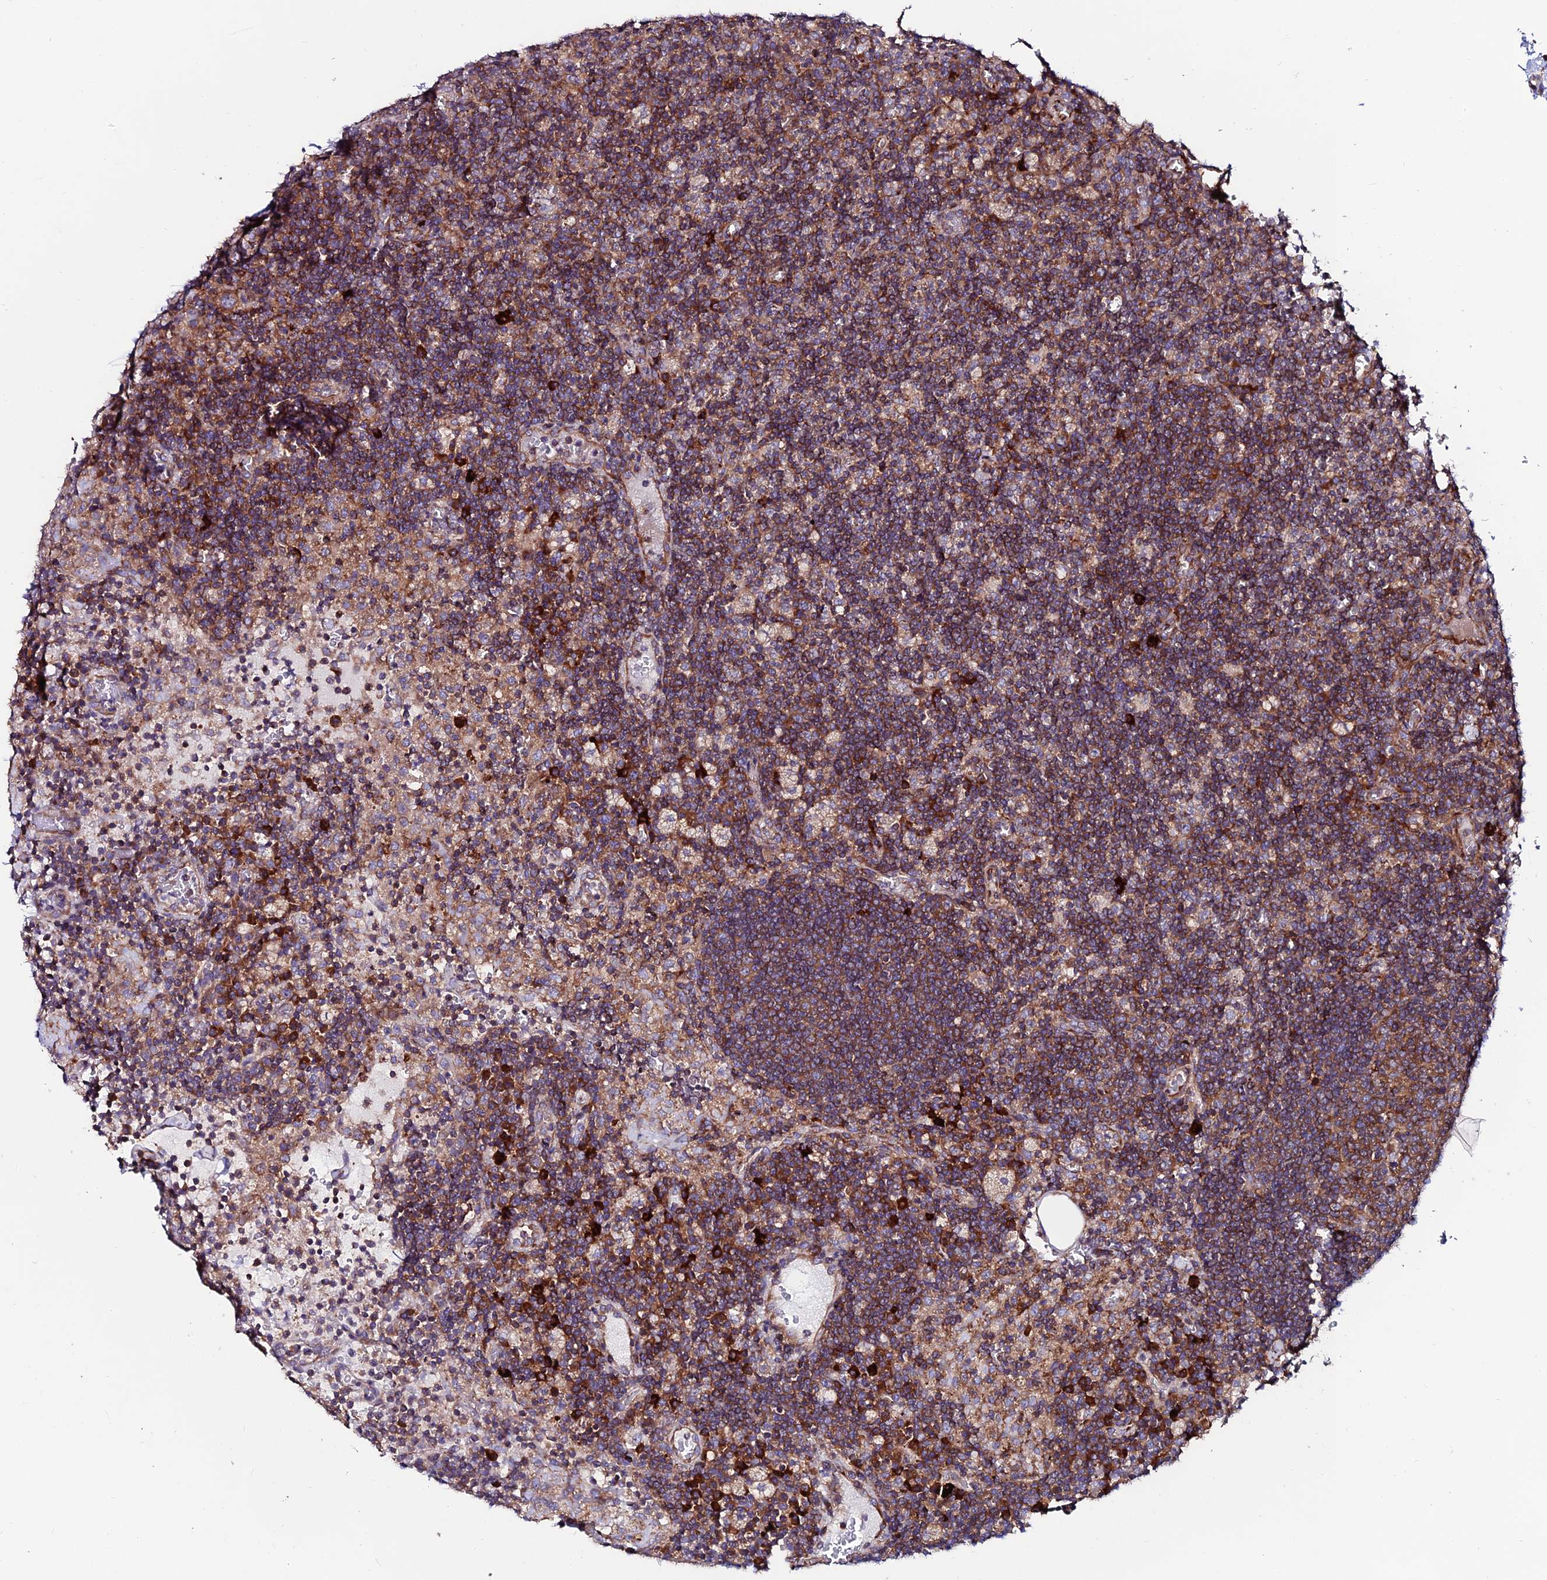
{"staining": {"intensity": "moderate", "quantity": ">75%", "location": "cytoplasmic/membranous"}, "tissue": "lymph node", "cell_type": "Germinal center cells", "image_type": "normal", "snomed": [{"axis": "morphology", "description": "Normal tissue, NOS"}, {"axis": "topography", "description": "Lymph node"}], "caption": "Germinal center cells exhibit medium levels of moderate cytoplasmic/membranous staining in approximately >75% of cells in benign human lymph node.", "gene": "EIF3K", "patient": {"sex": "male", "age": 58}}